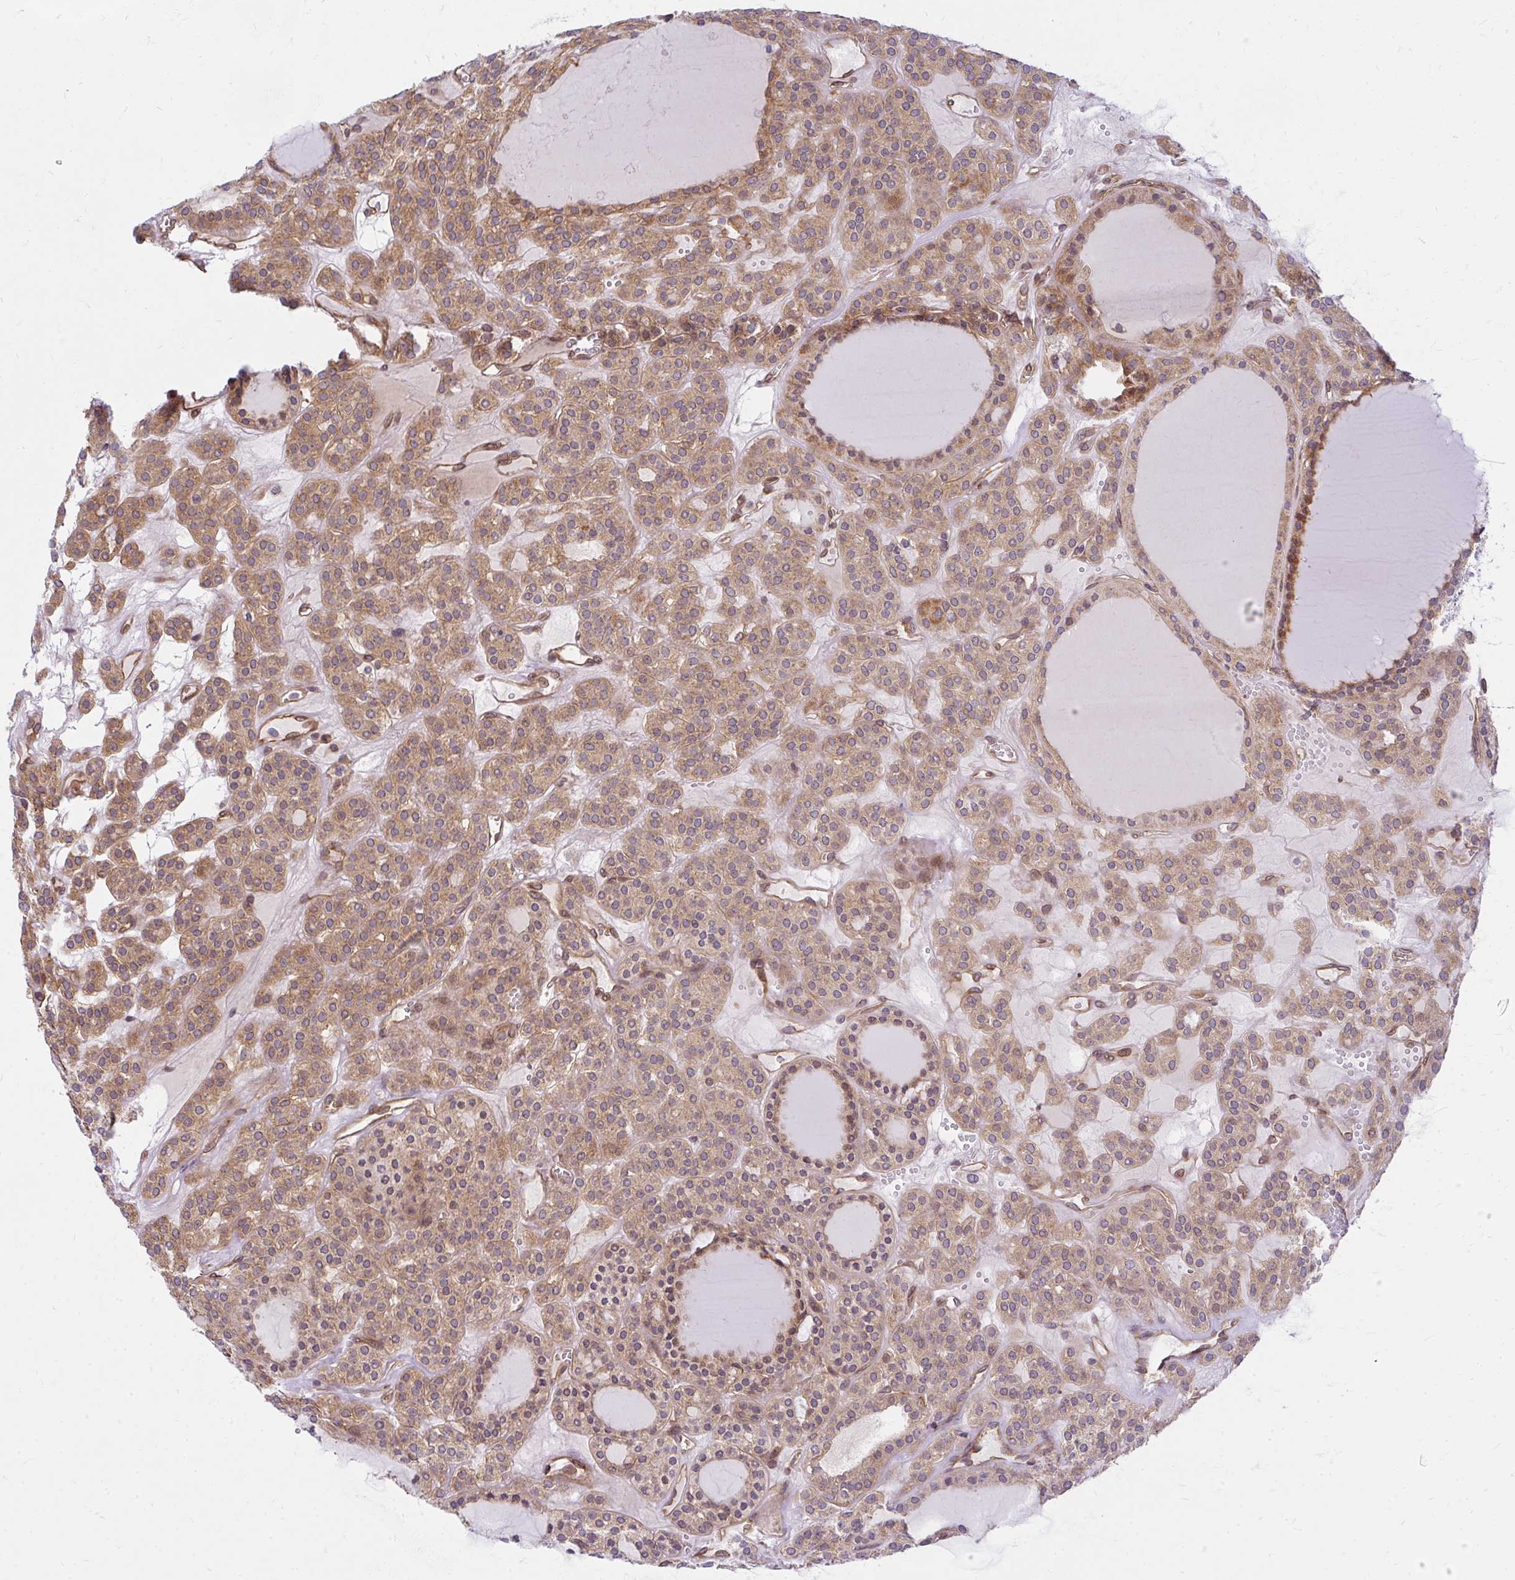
{"staining": {"intensity": "moderate", "quantity": ">75%", "location": "cytoplasmic/membranous"}, "tissue": "thyroid cancer", "cell_type": "Tumor cells", "image_type": "cancer", "snomed": [{"axis": "morphology", "description": "Follicular adenoma carcinoma, NOS"}, {"axis": "topography", "description": "Thyroid gland"}], "caption": "Immunohistochemistry (IHC) micrograph of neoplastic tissue: thyroid cancer (follicular adenoma carcinoma) stained using immunohistochemistry (IHC) displays medium levels of moderate protein expression localized specifically in the cytoplasmic/membranous of tumor cells, appearing as a cytoplasmic/membranous brown color.", "gene": "RSKR", "patient": {"sex": "female", "age": 63}}